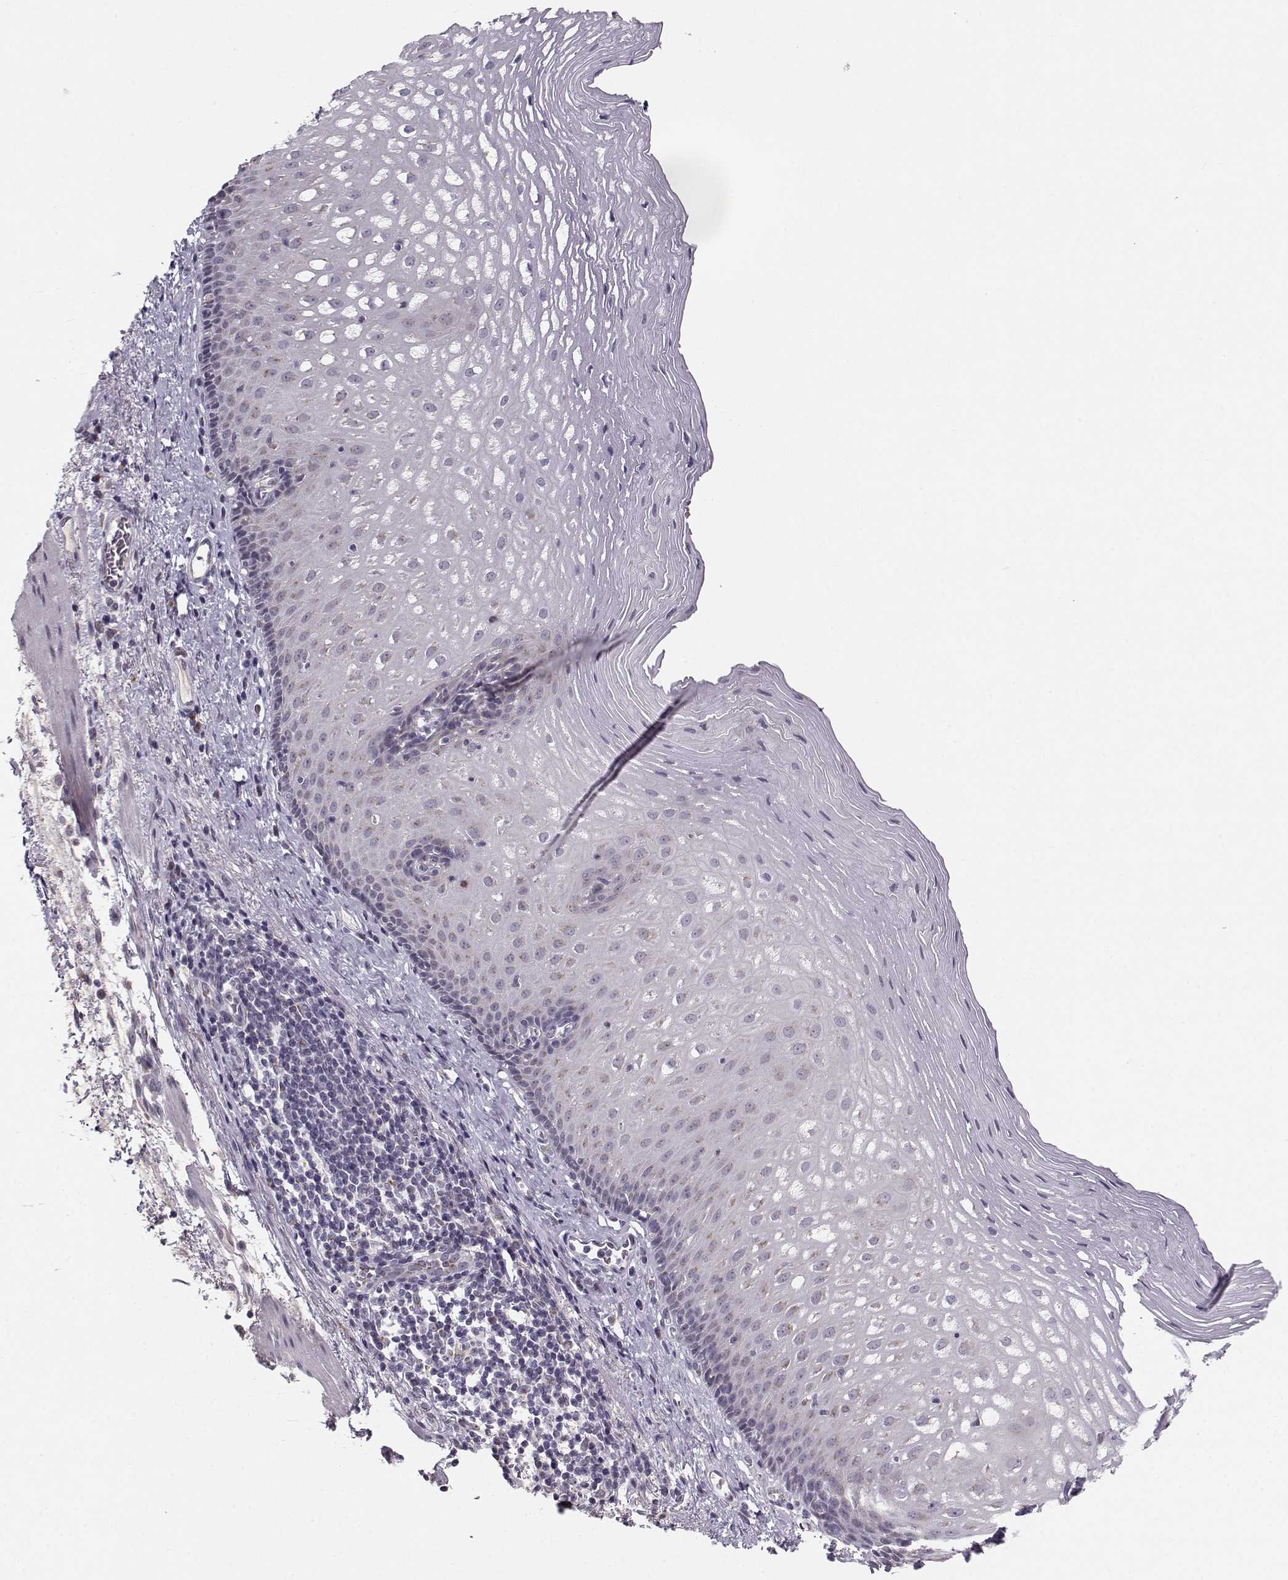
{"staining": {"intensity": "weak", "quantity": "25%-75%", "location": "cytoplasmic/membranous"}, "tissue": "esophagus", "cell_type": "Squamous epithelial cells", "image_type": "normal", "snomed": [{"axis": "morphology", "description": "Normal tissue, NOS"}, {"axis": "topography", "description": "Esophagus"}], "caption": "DAB (3,3'-diaminobenzidine) immunohistochemical staining of unremarkable esophagus shows weak cytoplasmic/membranous protein positivity in approximately 25%-75% of squamous epithelial cells. Nuclei are stained in blue.", "gene": "SLC4A5", "patient": {"sex": "male", "age": 76}}